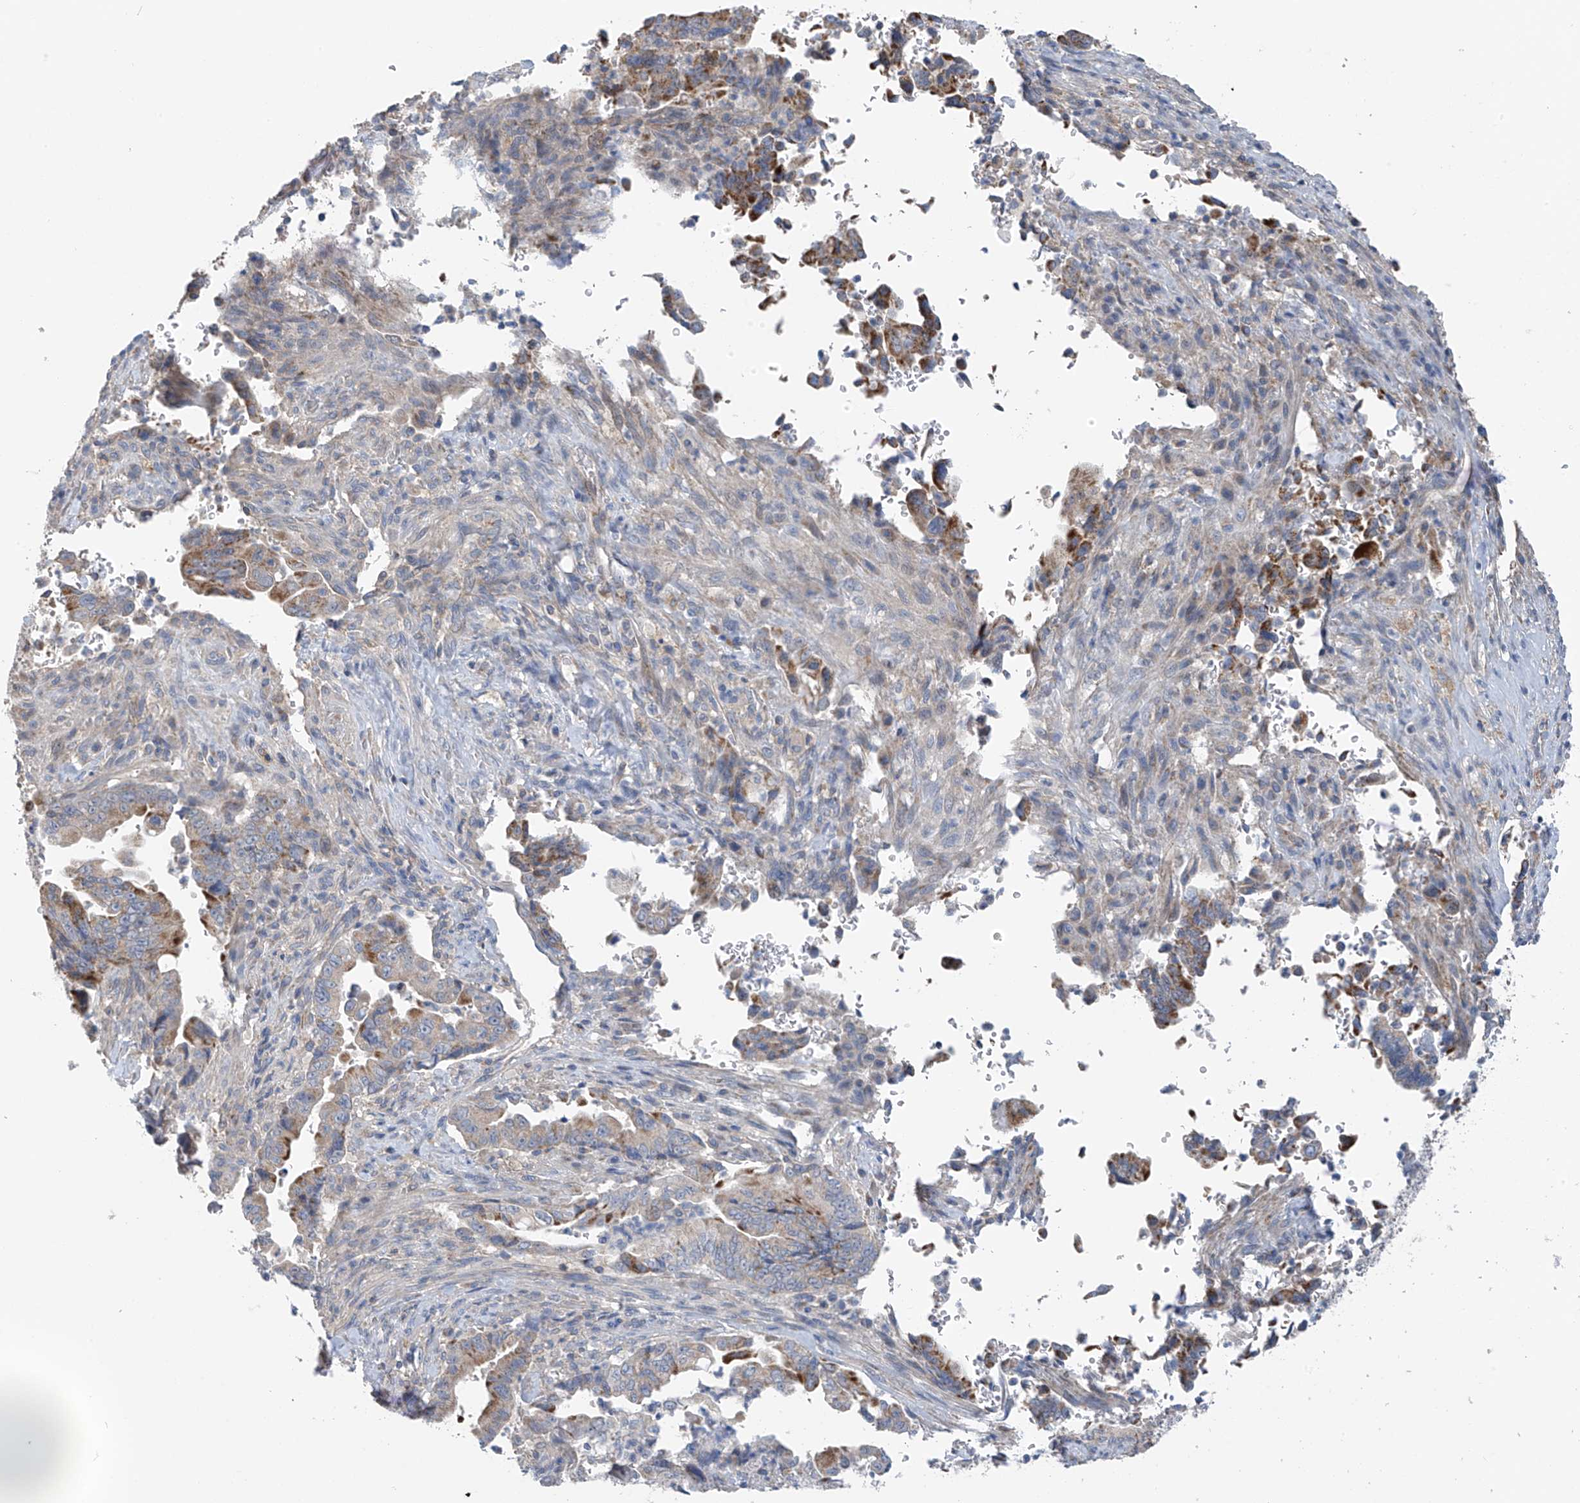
{"staining": {"intensity": "moderate", "quantity": "<25%", "location": "cytoplasmic/membranous"}, "tissue": "pancreatic cancer", "cell_type": "Tumor cells", "image_type": "cancer", "snomed": [{"axis": "morphology", "description": "Adenocarcinoma, NOS"}, {"axis": "topography", "description": "Pancreas"}], "caption": "Immunohistochemistry (IHC) (DAB) staining of pancreatic adenocarcinoma demonstrates moderate cytoplasmic/membranous protein staining in about <25% of tumor cells.", "gene": "SYN3", "patient": {"sex": "male", "age": 70}}